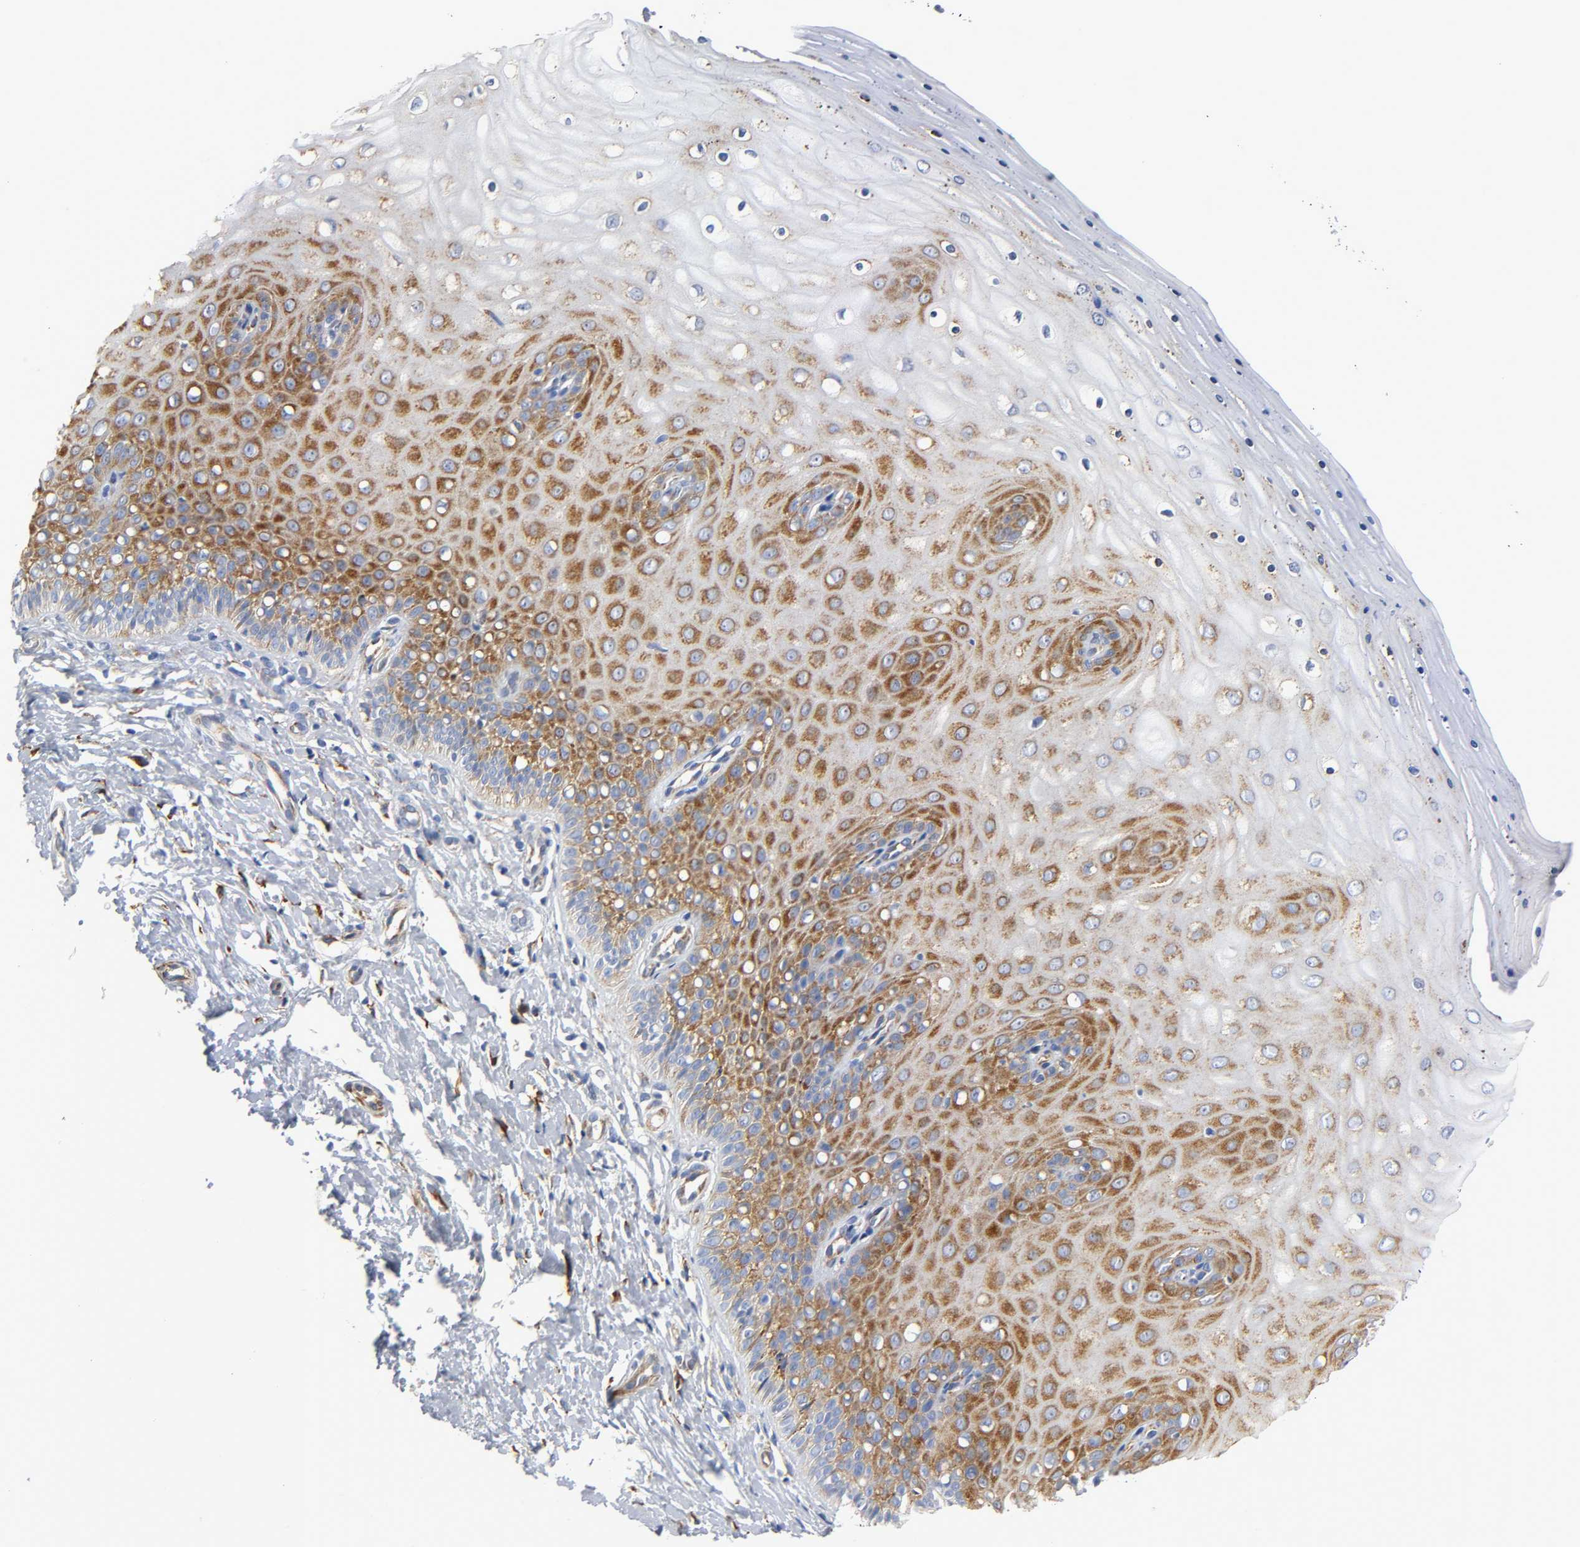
{"staining": {"intensity": "strong", "quantity": ">75%", "location": "cytoplasmic/membranous"}, "tissue": "cervix", "cell_type": "Glandular cells", "image_type": "normal", "snomed": [{"axis": "morphology", "description": "Normal tissue, NOS"}, {"axis": "topography", "description": "Cervix"}], "caption": "DAB immunohistochemical staining of normal cervix reveals strong cytoplasmic/membranous protein staining in about >75% of glandular cells. (brown staining indicates protein expression, while blue staining denotes nuclei).", "gene": "REL", "patient": {"sex": "female", "age": 55}}